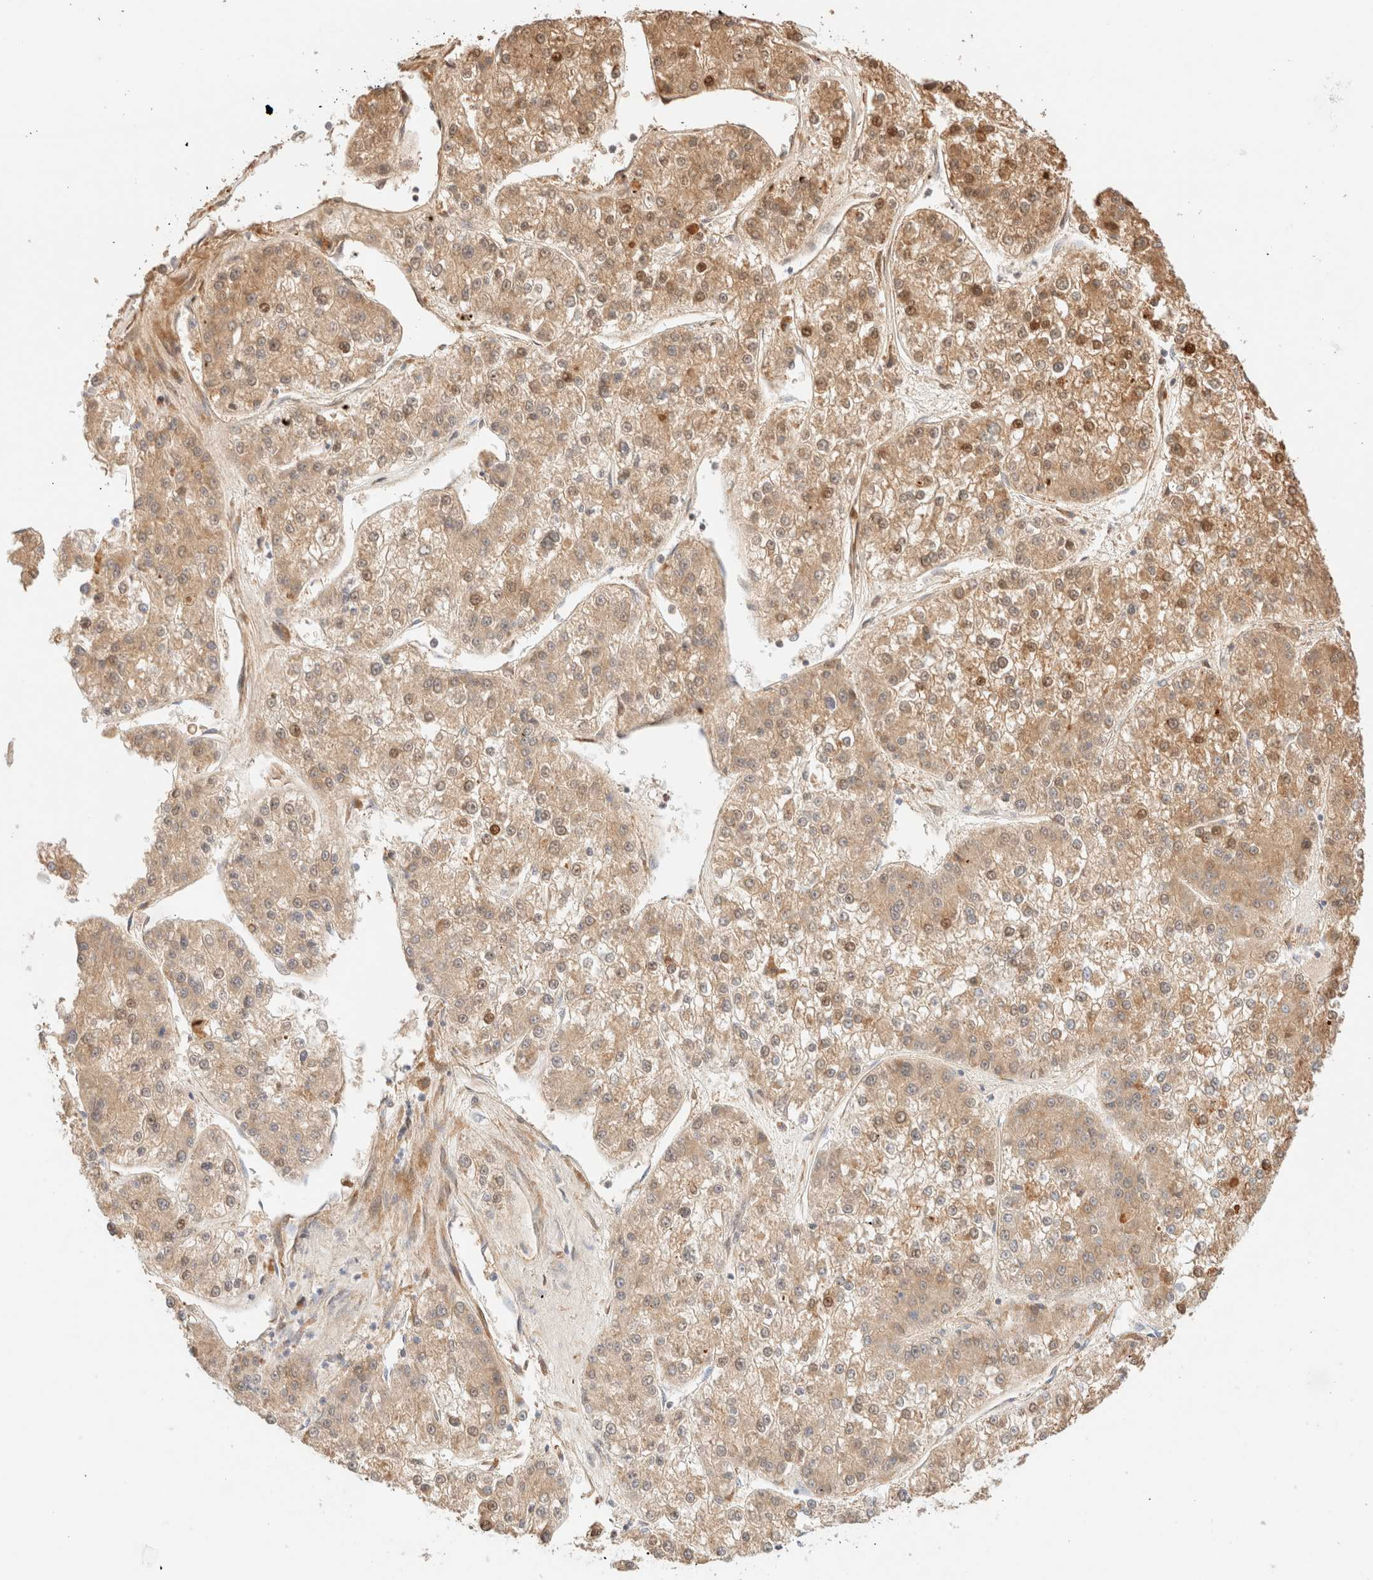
{"staining": {"intensity": "weak", "quantity": ">75%", "location": "cytoplasmic/membranous,nuclear"}, "tissue": "liver cancer", "cell_type": "Tumor cells", "image_type": "cancer", "snomed": [{"axis": "morphology", "description": "Carcinoma, Hepatocellular, NOS"}, {"axis": "topography", "description": "Liver"}], "caption": "Human hepatocellular carcinoma (liver) stained for a protein (brown) exhibits weak cytoplasmic/membranous and nuclear positive expression in about >75% of tumor cells.", "gene": "SARM1", "patient": {"sex": "female", "age": 73}}